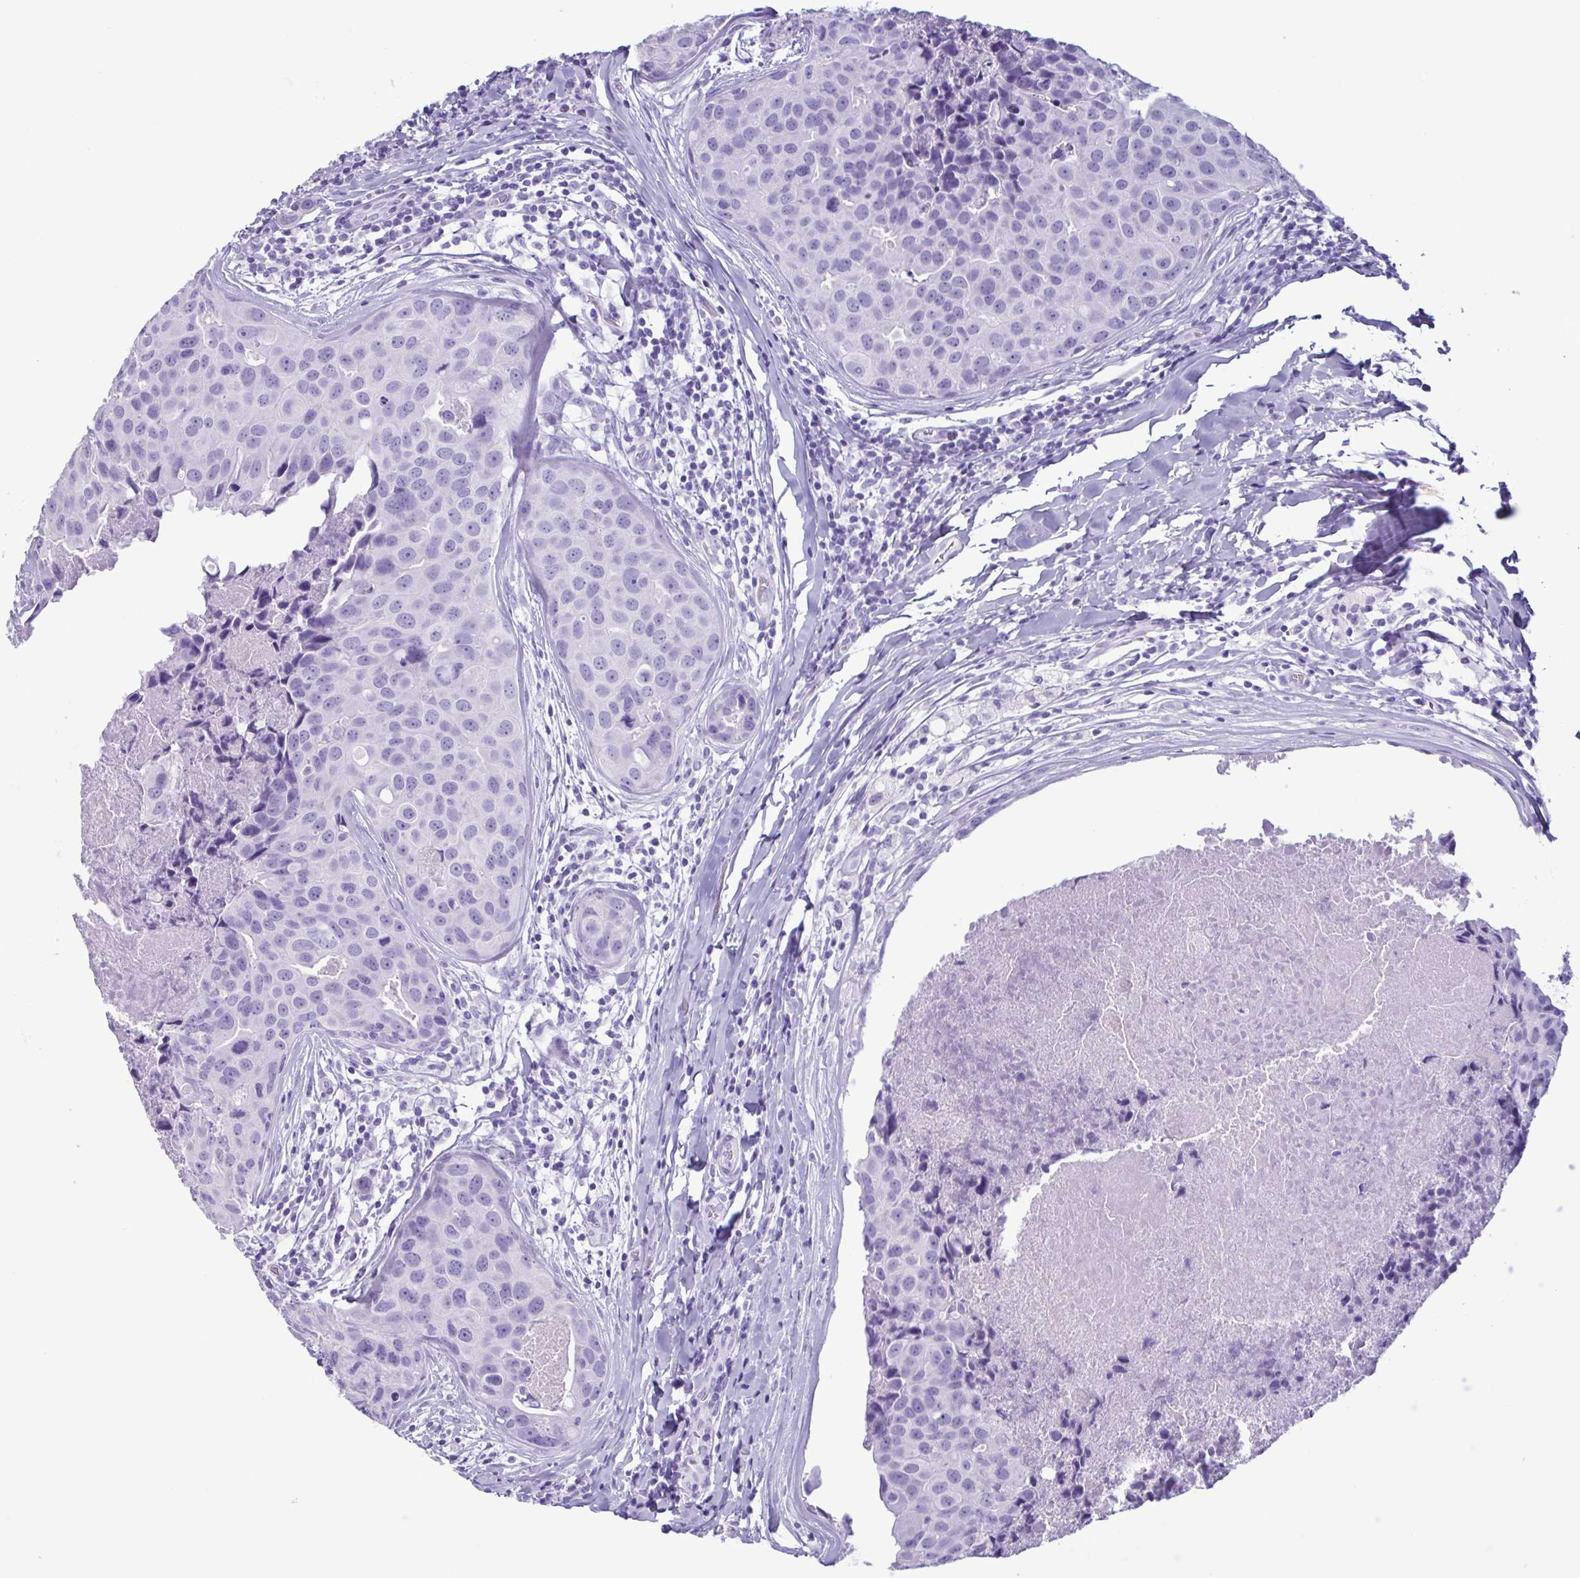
{"staining": {"intensity": "negative", "quantity": "none", "location": "none"}, "tissue": "breast cancer", "cell_type": "Tumor cells", "image_type": "cancer", "snomed": [{"axis": "morphology", "description": "Duct carcinoma"}, {"axis": "topography", "description": "Breast"}], "caption": "Protein analysis of breast infiltrating ductal carcinoma displays no significant expression in tumor cells. (DAB immunohistochemistry (IHC) visualized using brightfield microscopy, high magnification).", "gene": "LTF", "patient": {"sex": "female", "age": 24}}